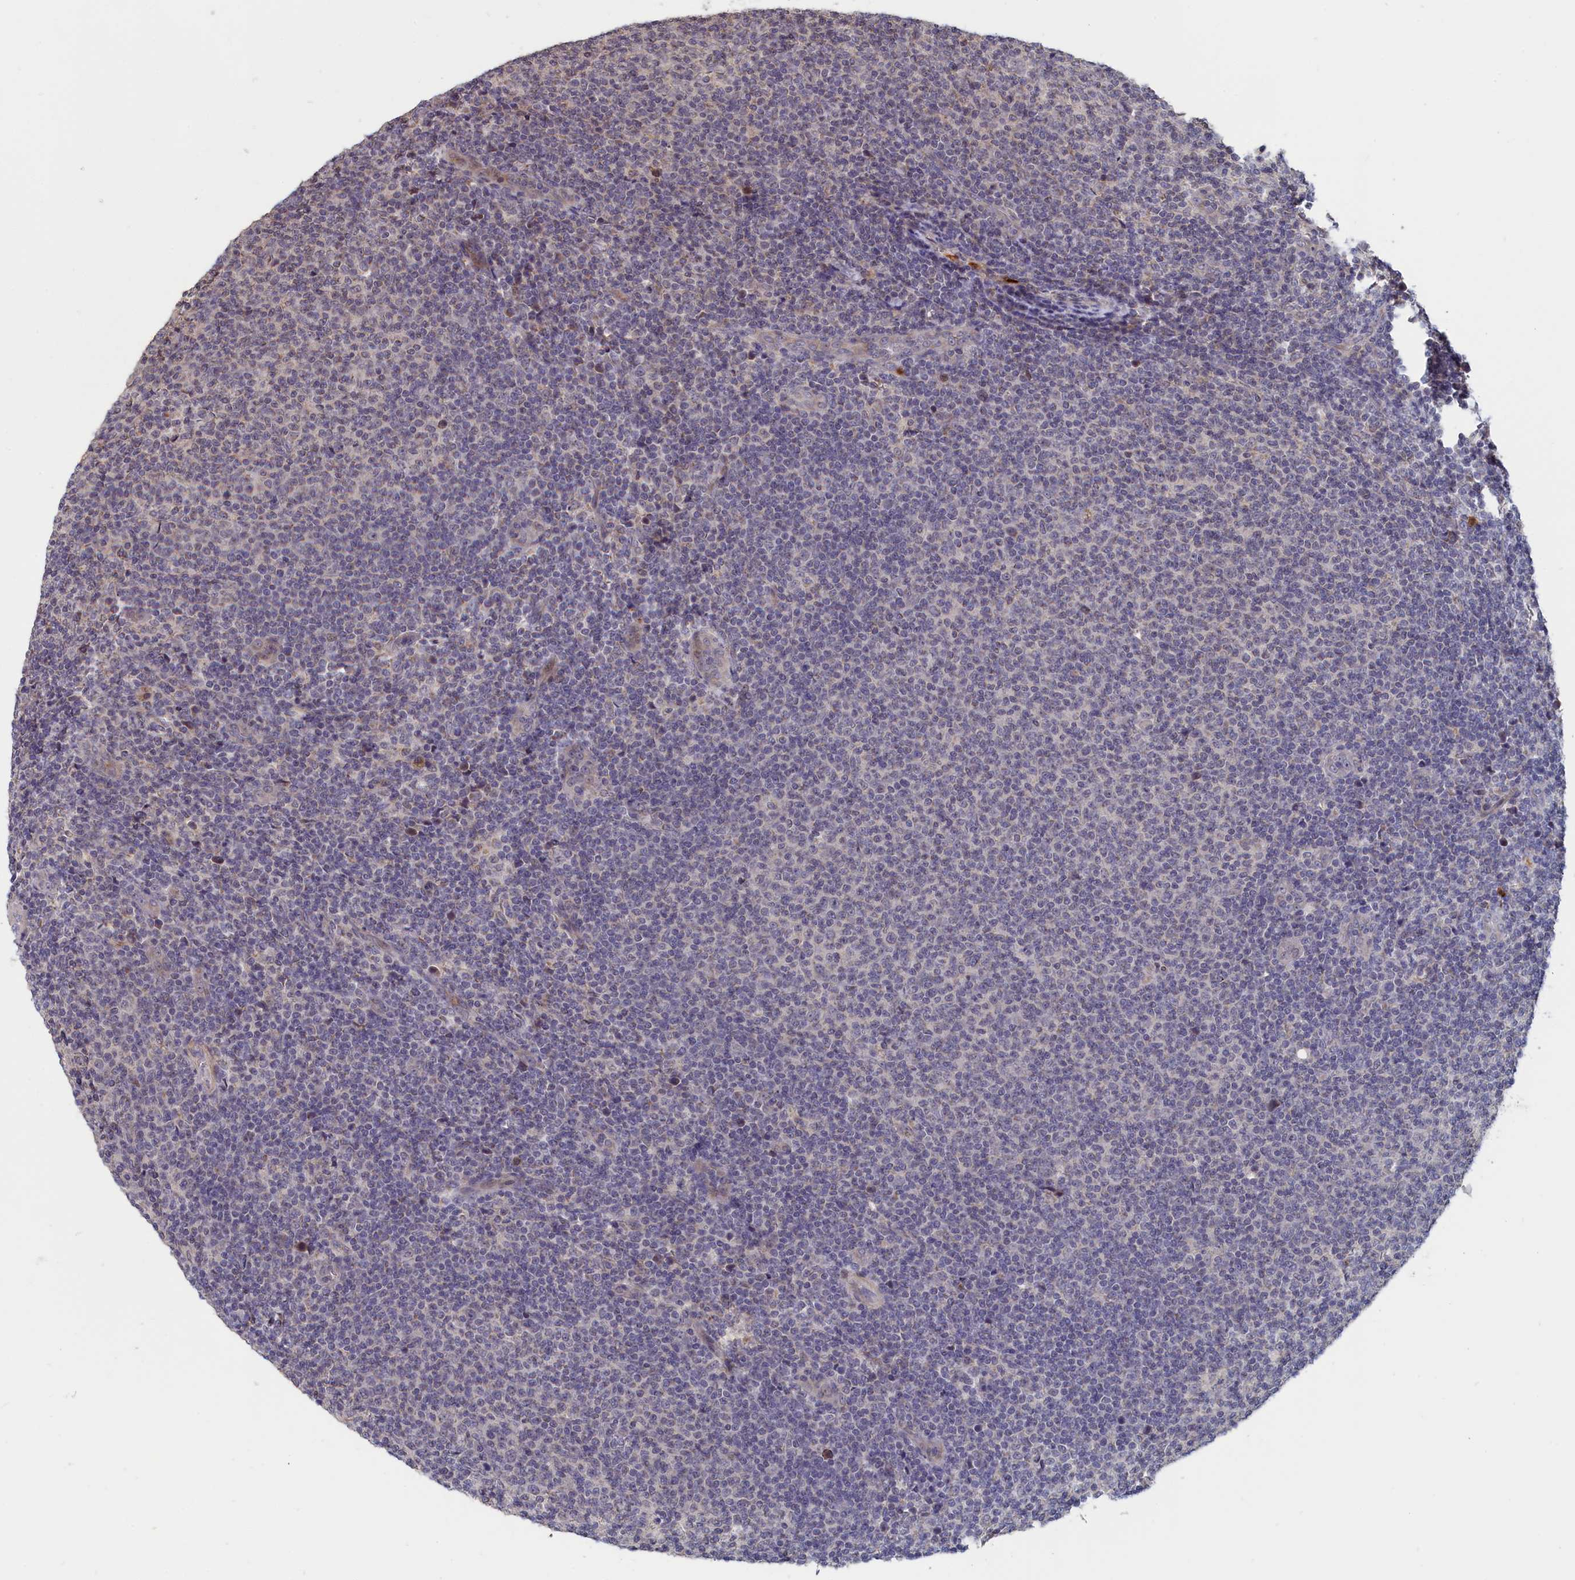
{"staining": {"intensity": "weak", "quantity": "<25%", "location": "cytoplasmic/membranous"}, "tissue": "lymphoma", "cell_type": "Tumor cells", "image_type": "cancer", "snomed": [{"axis": "morphology", "description": "Malignant lymphoma, non-Hodgkin's type, Low grade"}, {"axis": "topography", "description": "Lymph node"}], "caption": "The histopathology image shows no staining of tumor cells in lymphoma. The staining was performed using DAB to visualize the protein expression in brown, while the nuclei were stained in blue with hematoxylin (Magnification: 20x).", "gene": "EPB41L4B", "patient": {"sex": "male", "age": 66}}